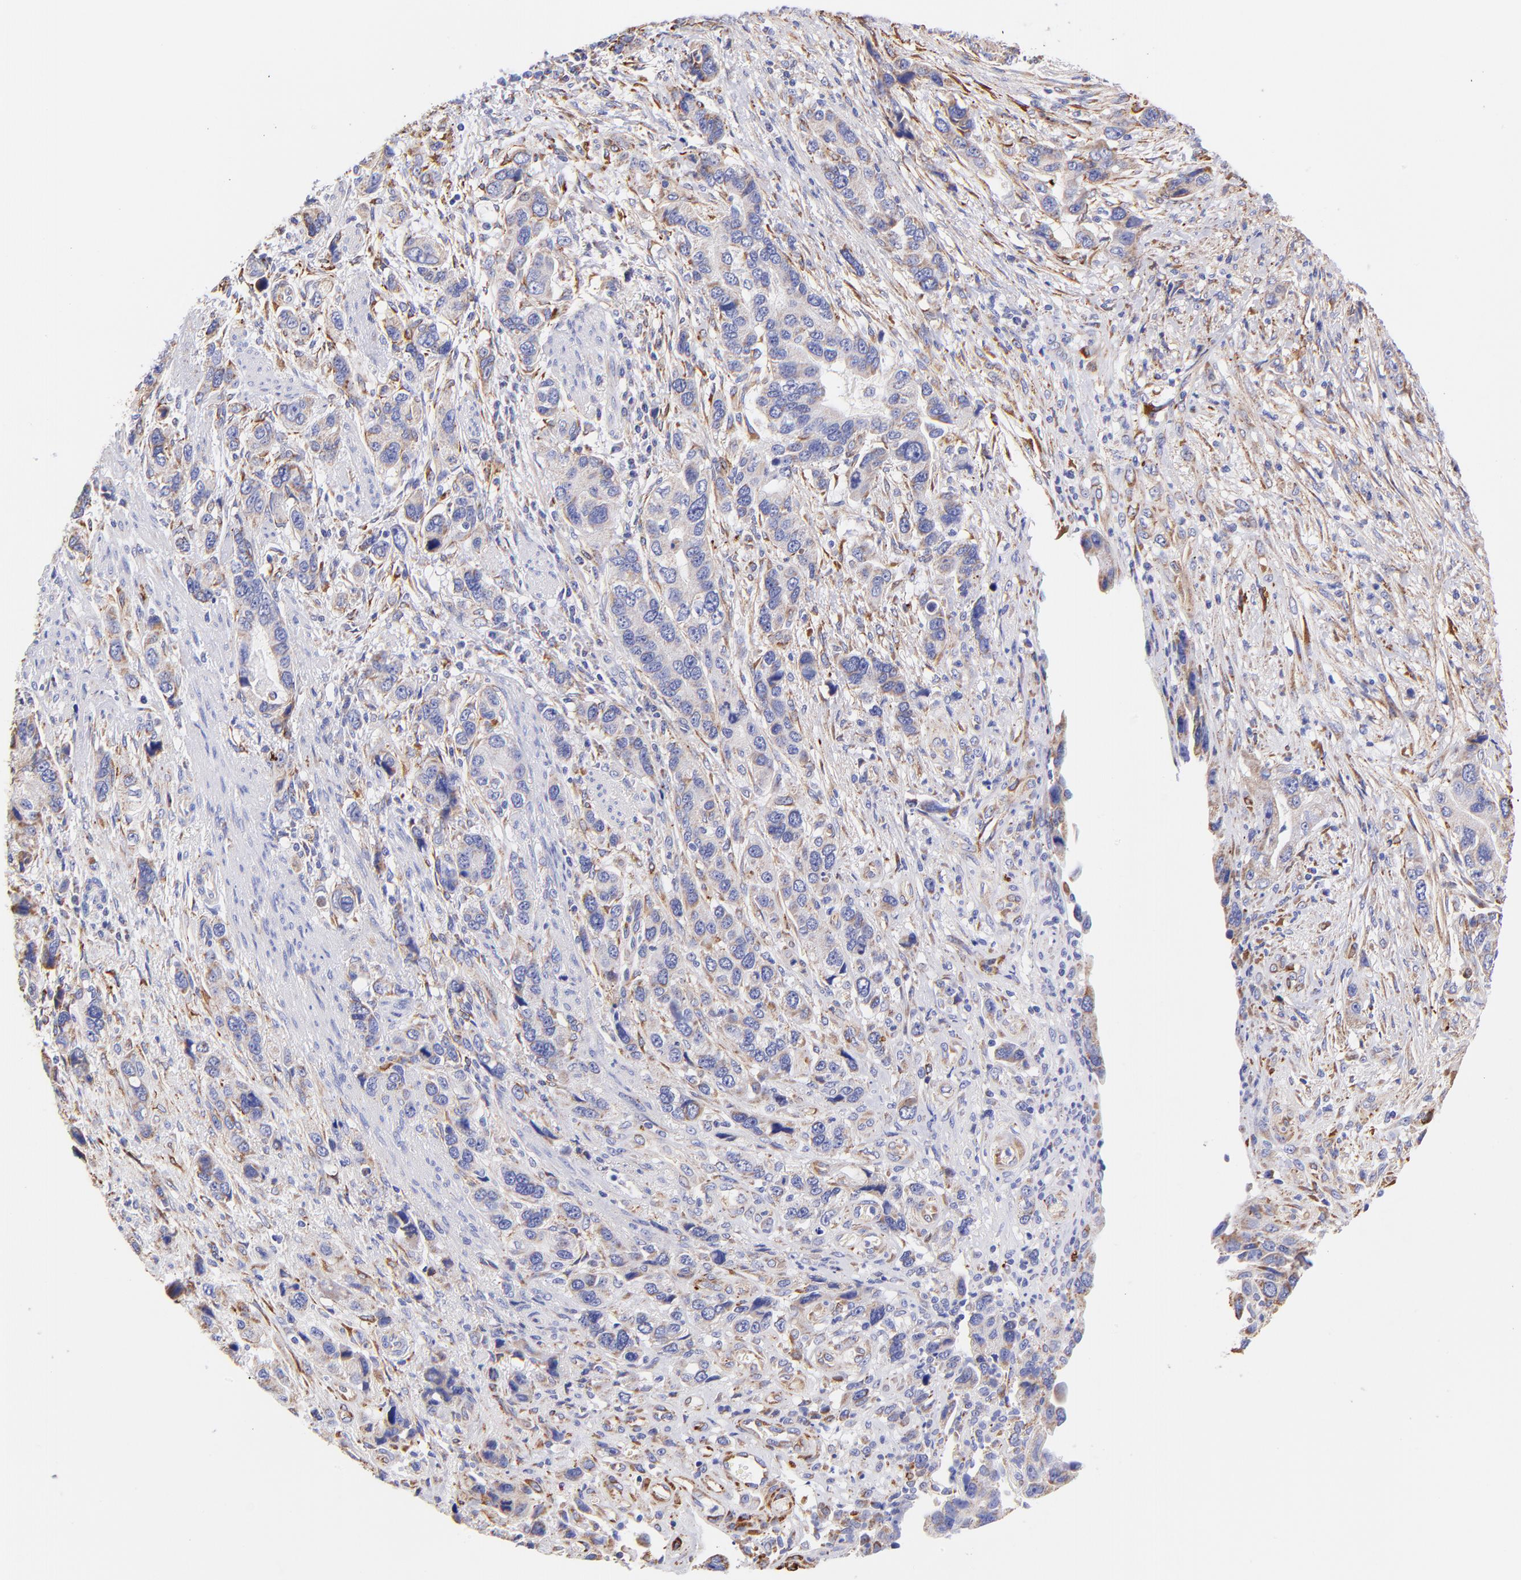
{"staining": {"intensity": "weak", "quantity": "25%-75%", "location": "cytoplasmic/membranous"}, "tissue": "stomach cancer", "cell_type": "Tumor cells", "image_type": "cancer", "snomed": [{"axis": "morphology", "description": "Adenocarcinoma, NOS"}, {"axis": "topography", "description": "Stomach, lower"}], "caption": "Protein expression analysis of stomach adenocarcinoma shows weak cytoplasmic/membranous staining in about 25%-75% of tumor cells.", "gene": "SPARC", "patient": {"sex": "female", "age": 93}}